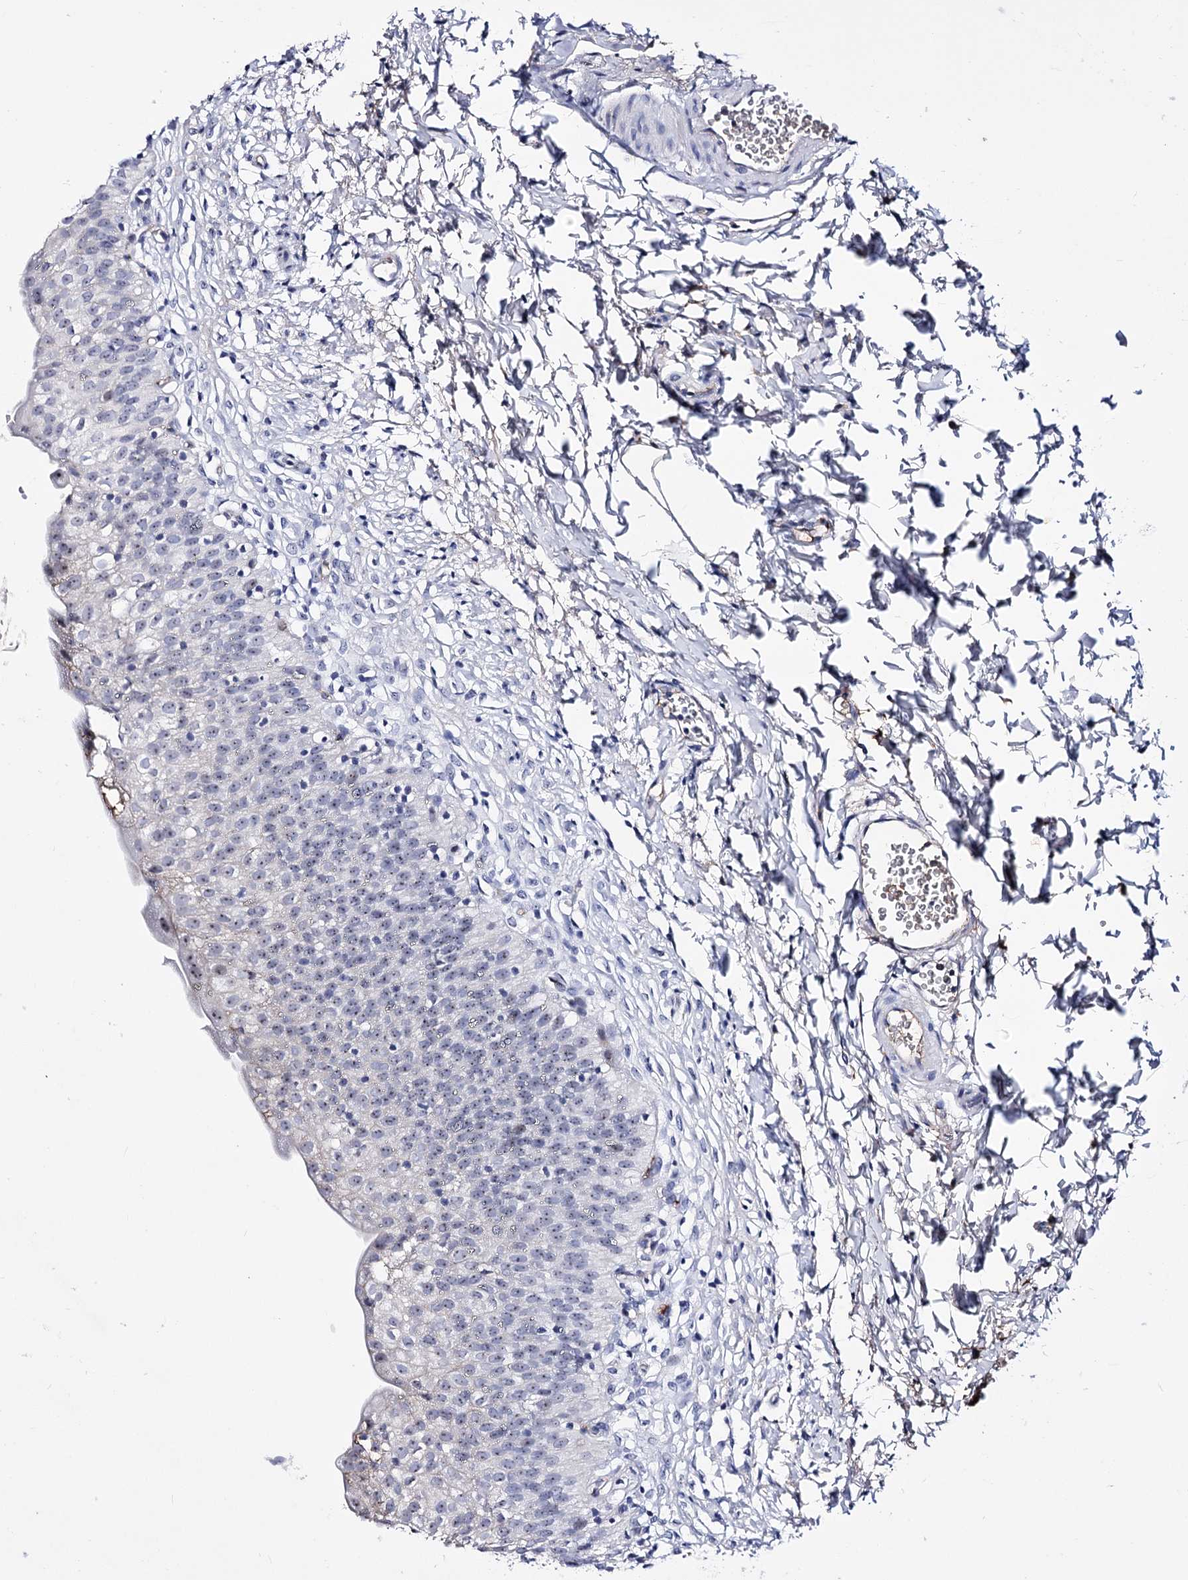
{"staining": {"intensity": "moderate", "quantity": "<25%", "location": "nuclear"}, "tissue": "urinary bladder", "cell_type": "Urothelial cells", "image_type": "normal", "snomed": [{"axis": "morphology", "description": "Normal tissue, NOS"}, {"axis": "topography", "description": "Urinary bladder"}], "caption": "Immunohistochemistry (IHC) (DAB (3,3'-diaminobenzidine)) staining of unremarkable urinary bladder reveals moderate nuclear protein positivity in approximately <25% of urothelial cells.", "gene": "PCGF5", "patient": {"sex": "male", "age": 55}}